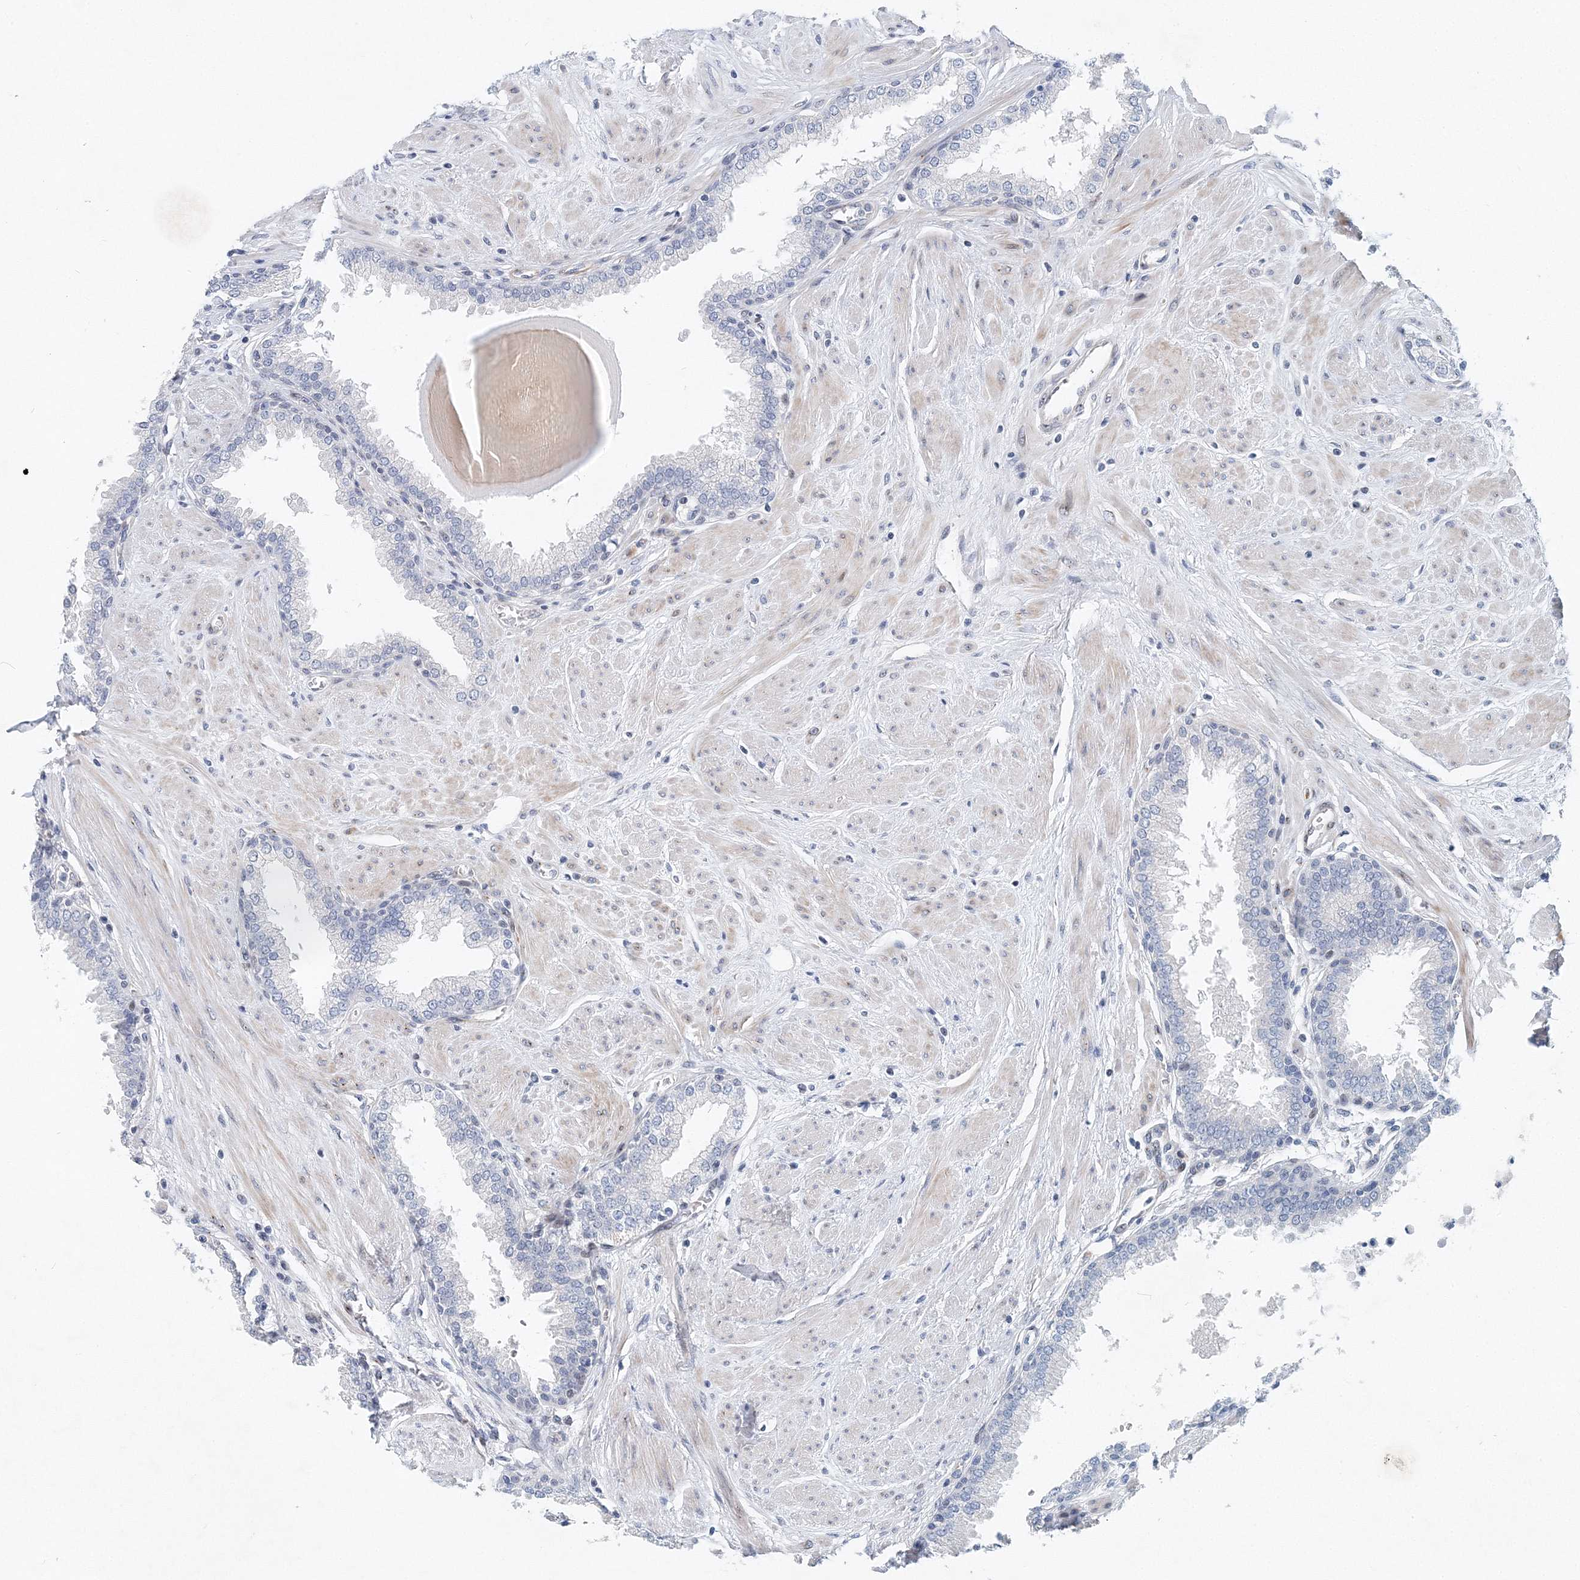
{"staining": {"intensity": "negative", "quantity": "none", "location": "none"}, "tissue": "prostate", "cell_type": "Glandular cells", "image_type": "normal", "snomed": [{"axis": "morphology", "description": "Normal tissue, NOS"}, {"axis": "topography", "description": "Prostate"}], "caption": "Immunohistochemical staining of normal human prostate displays no significant positivity in glandular cells. (DAB (3,3'-diaminobenzidine) immunohistochemistry, high magnification).", "gene": "UIMC1", "patient": {"sex": "male", "age": 51}}